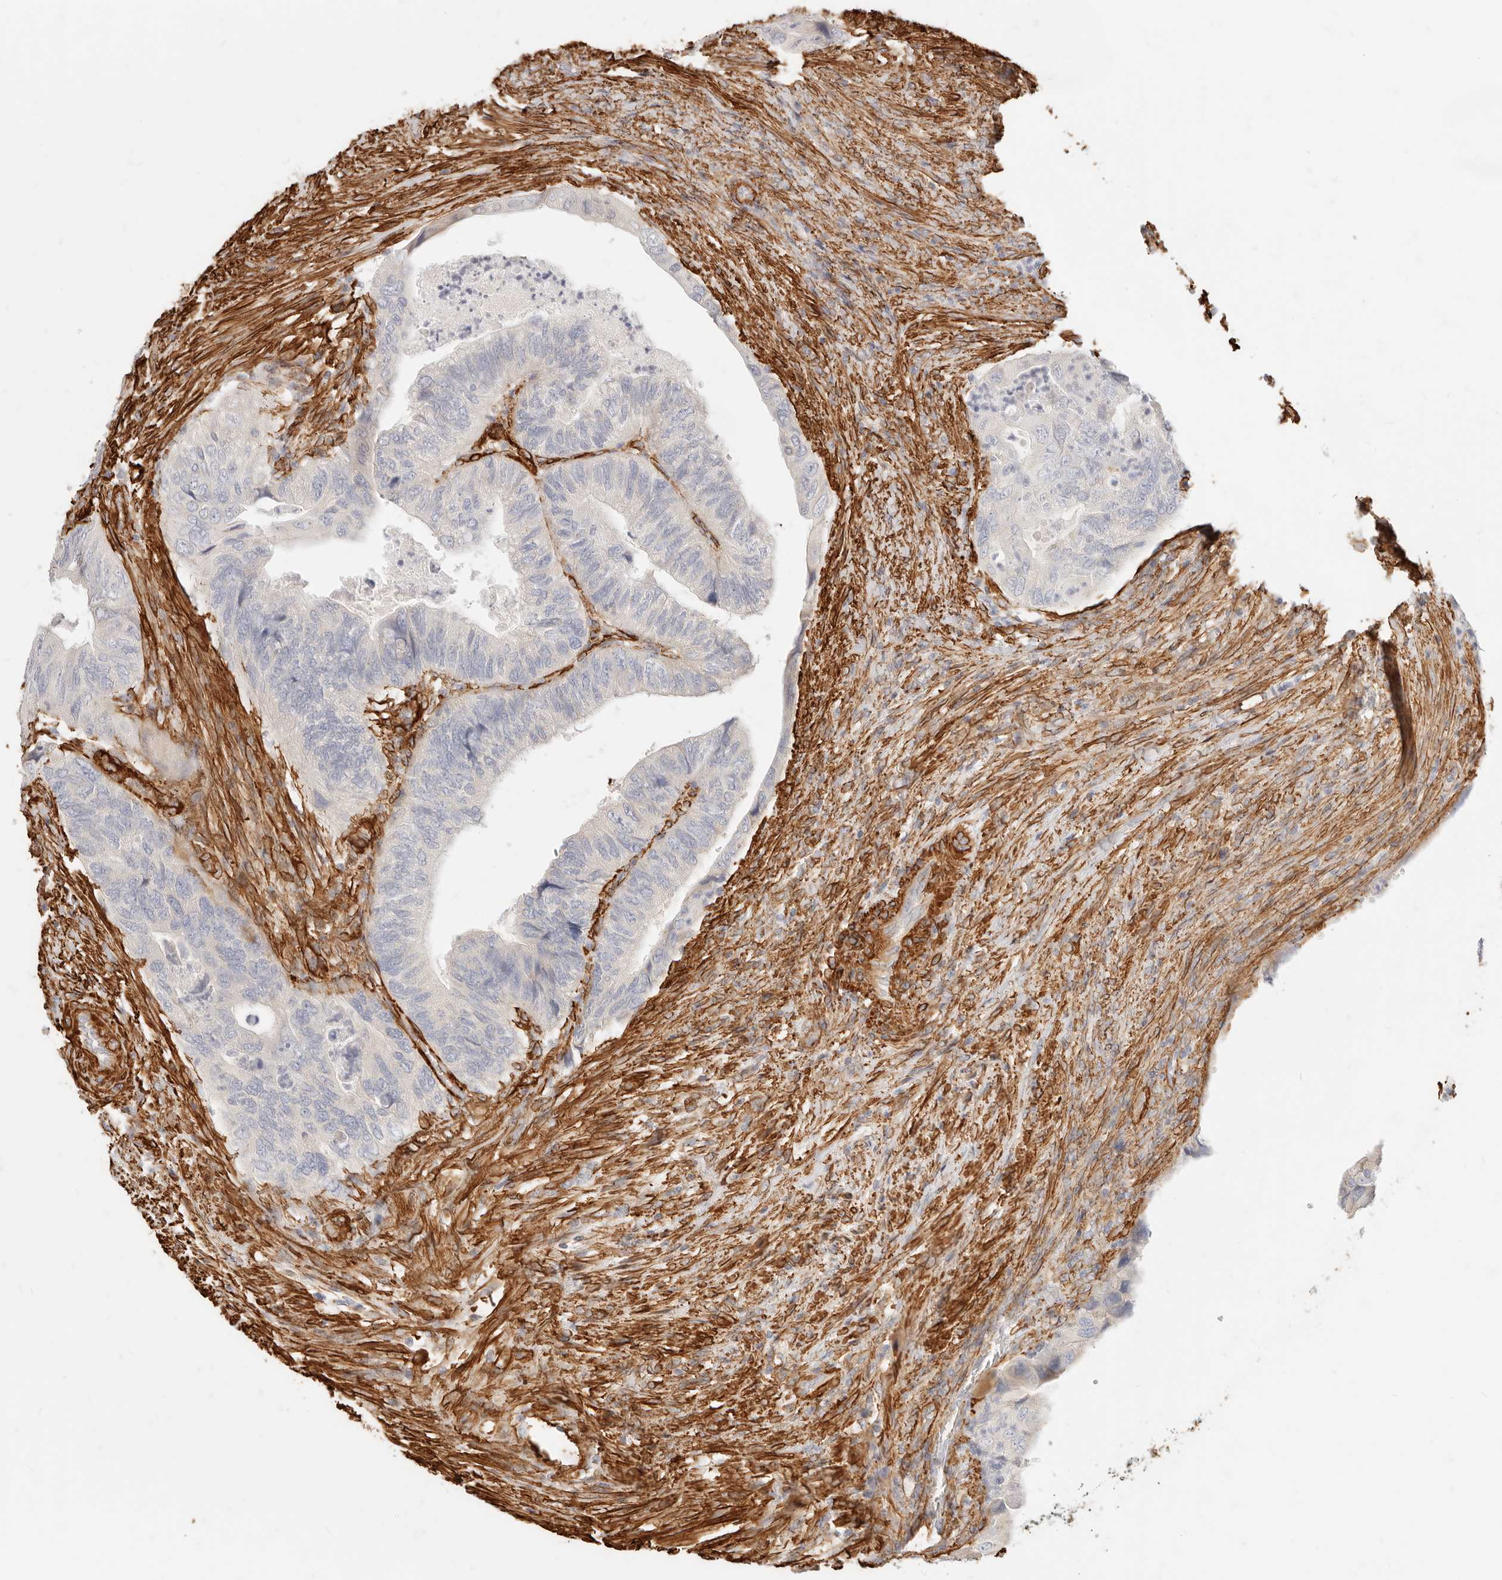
{"staining": {"intensity": "negative", "quantity": "none", "location": "none"}, "tissue": "colorectal cancer", "cell_type": "Tumor cells", "image_type": "cancer", "snomed": [{"axis": "morphology", "description": "Adenocarcinoma, NOS"}, {"axis": "topography", "description": "Rectum"}], "caption": "A micrograph of human colorectal cancer is negative for staining in tumor cells. (Brightfield microscopy of DAB (3,3'-diaminobenzidine) immunohistochemistry at high magnification).", "gene": "TMTC2", "patient": {"sex": "male", "age": 63}}